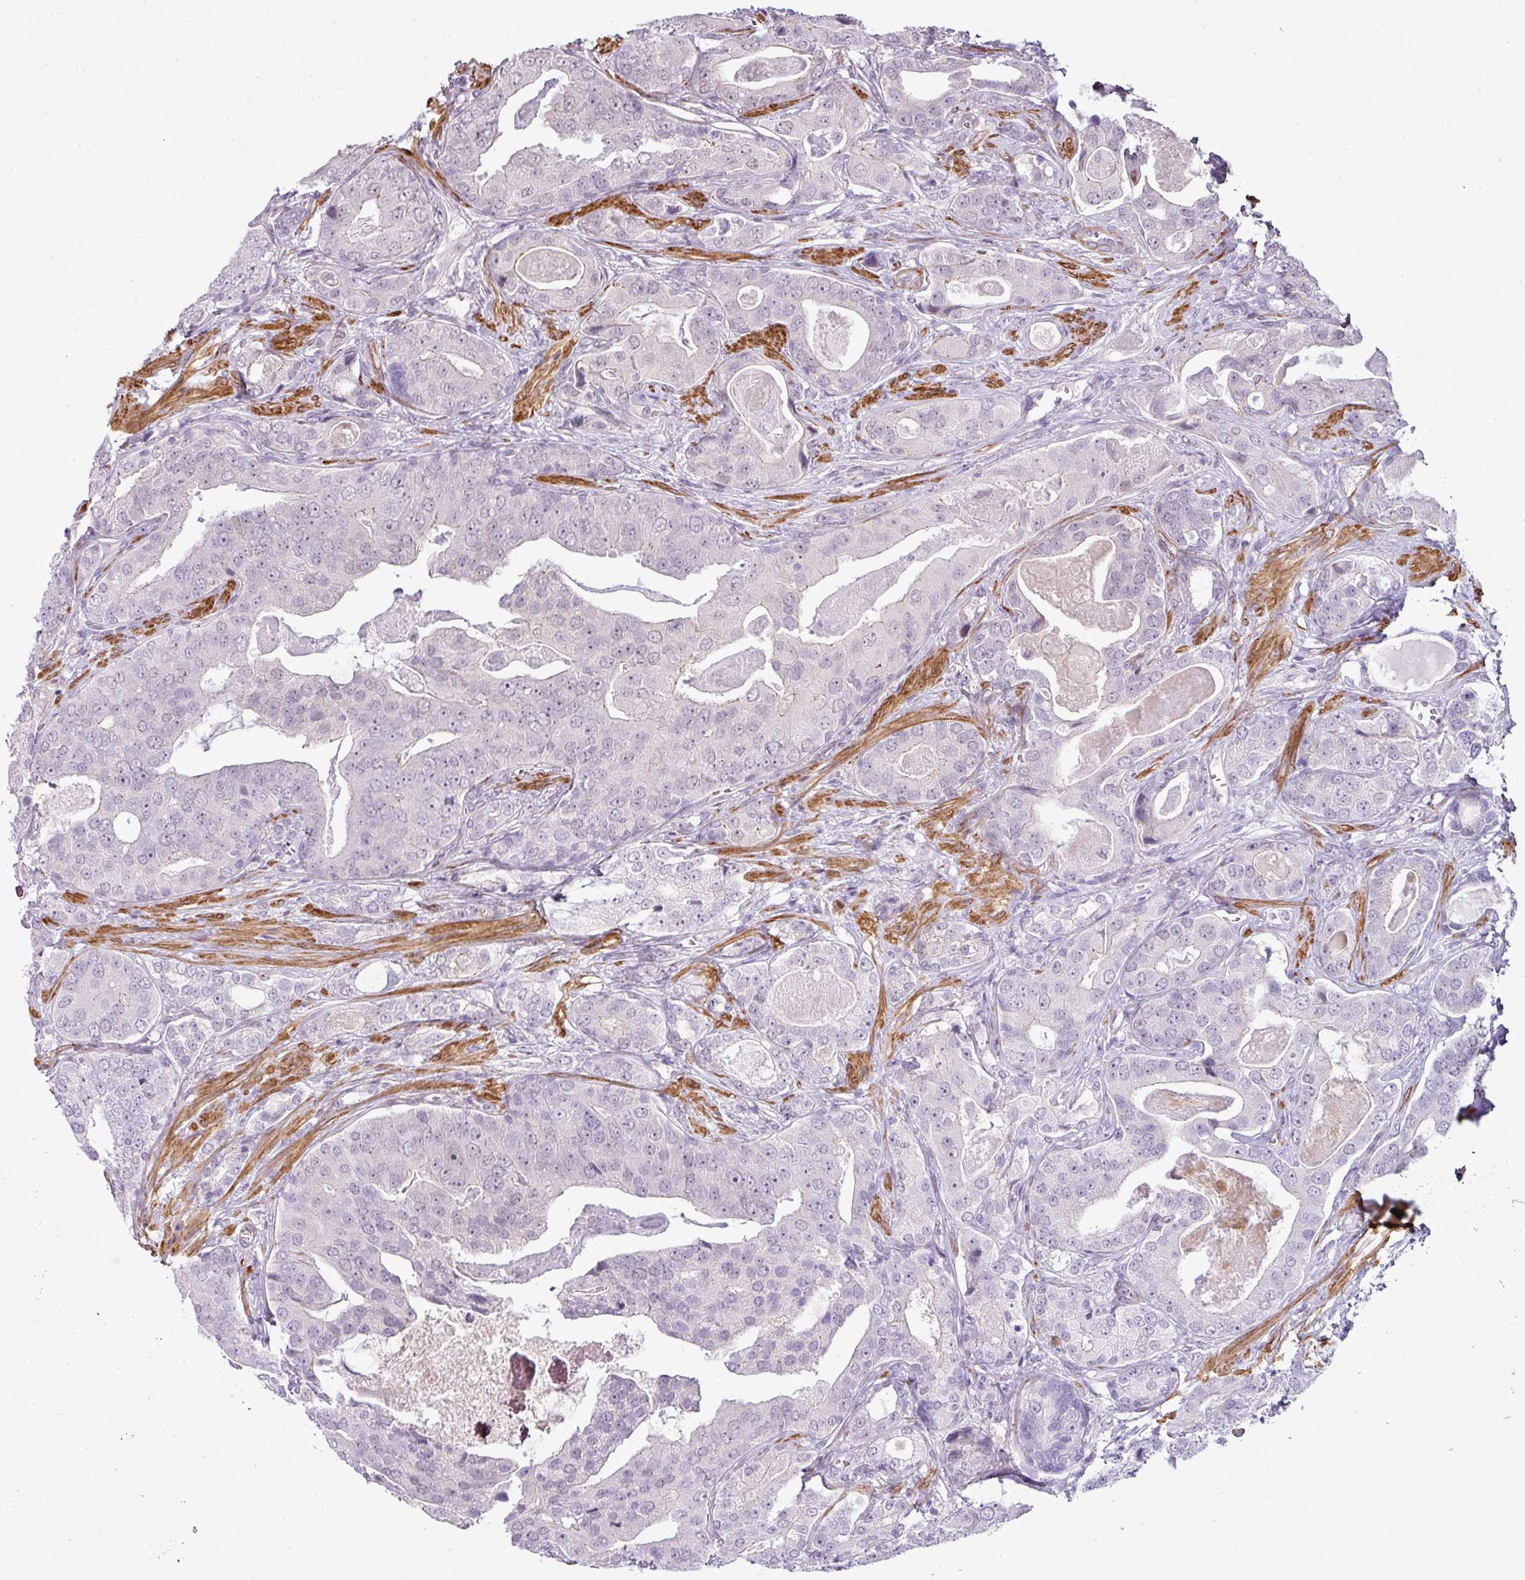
{"staining": {"intensity": "negative", "quantity": "none", "location": "none"}, "tissue": "prostate cancer", "cell_type": "Tumor cells", "image_type": "cancer", "snomed": [{"axis": "morphology", "description": "Adenocarcinoma, High grade"}, {"axis": "topography", "description": "Prostate"}], "caption": "Prostate high-grade adenocarcinoma was stained to show a protein in brown. There is no significant expression in tumor cells. (Brightfield microscopy of DAB immunohistochemistry at high magnification).", "gene": "ZNF688", "patient": {"sex": "male", "age": 71}}